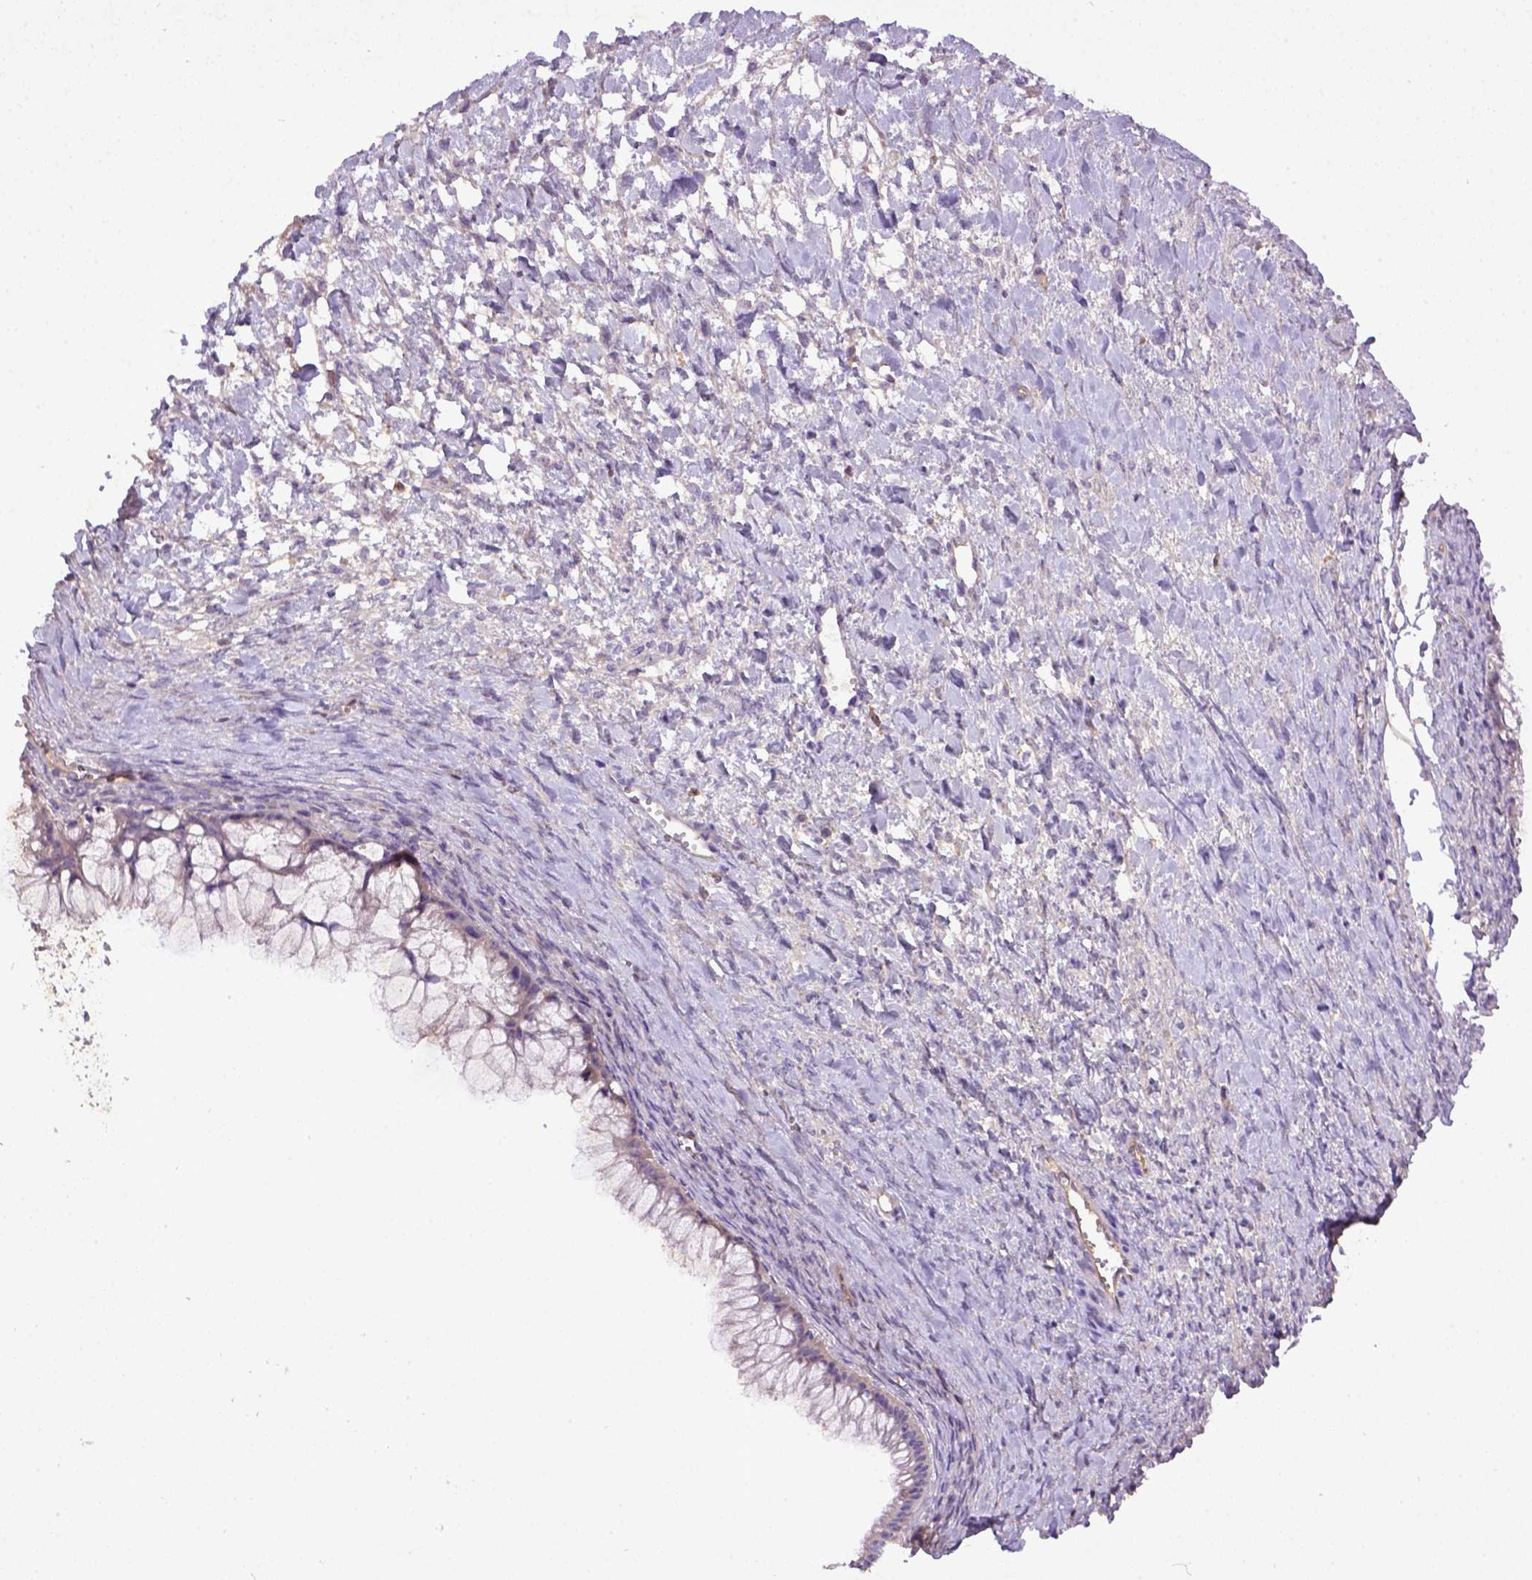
{"staining": {"intensity": "negative", "quantity": "none", "location": "none"}, "tissue": "ovarian cancer", "cell_type": "Tumor cells", "image_type": "cancer", "snomed": [{"axis": "morphology", "description": "Cystadenocarcinoma, mucinous, NOS"}, {"axis": "topography", "description": "Ovary"}], "caption": "Immunohistochemistry (IHC) photomicrograph of neoplastic tissue: mucinous cystadenocarcinoma (ovarian) stained with DAB (3,3'-diaminobenzidine) reveals no significant protein positivity in tumor cells.", "gene": "DEPDC1B", "patient": {"sex": "female", "age": 41}}